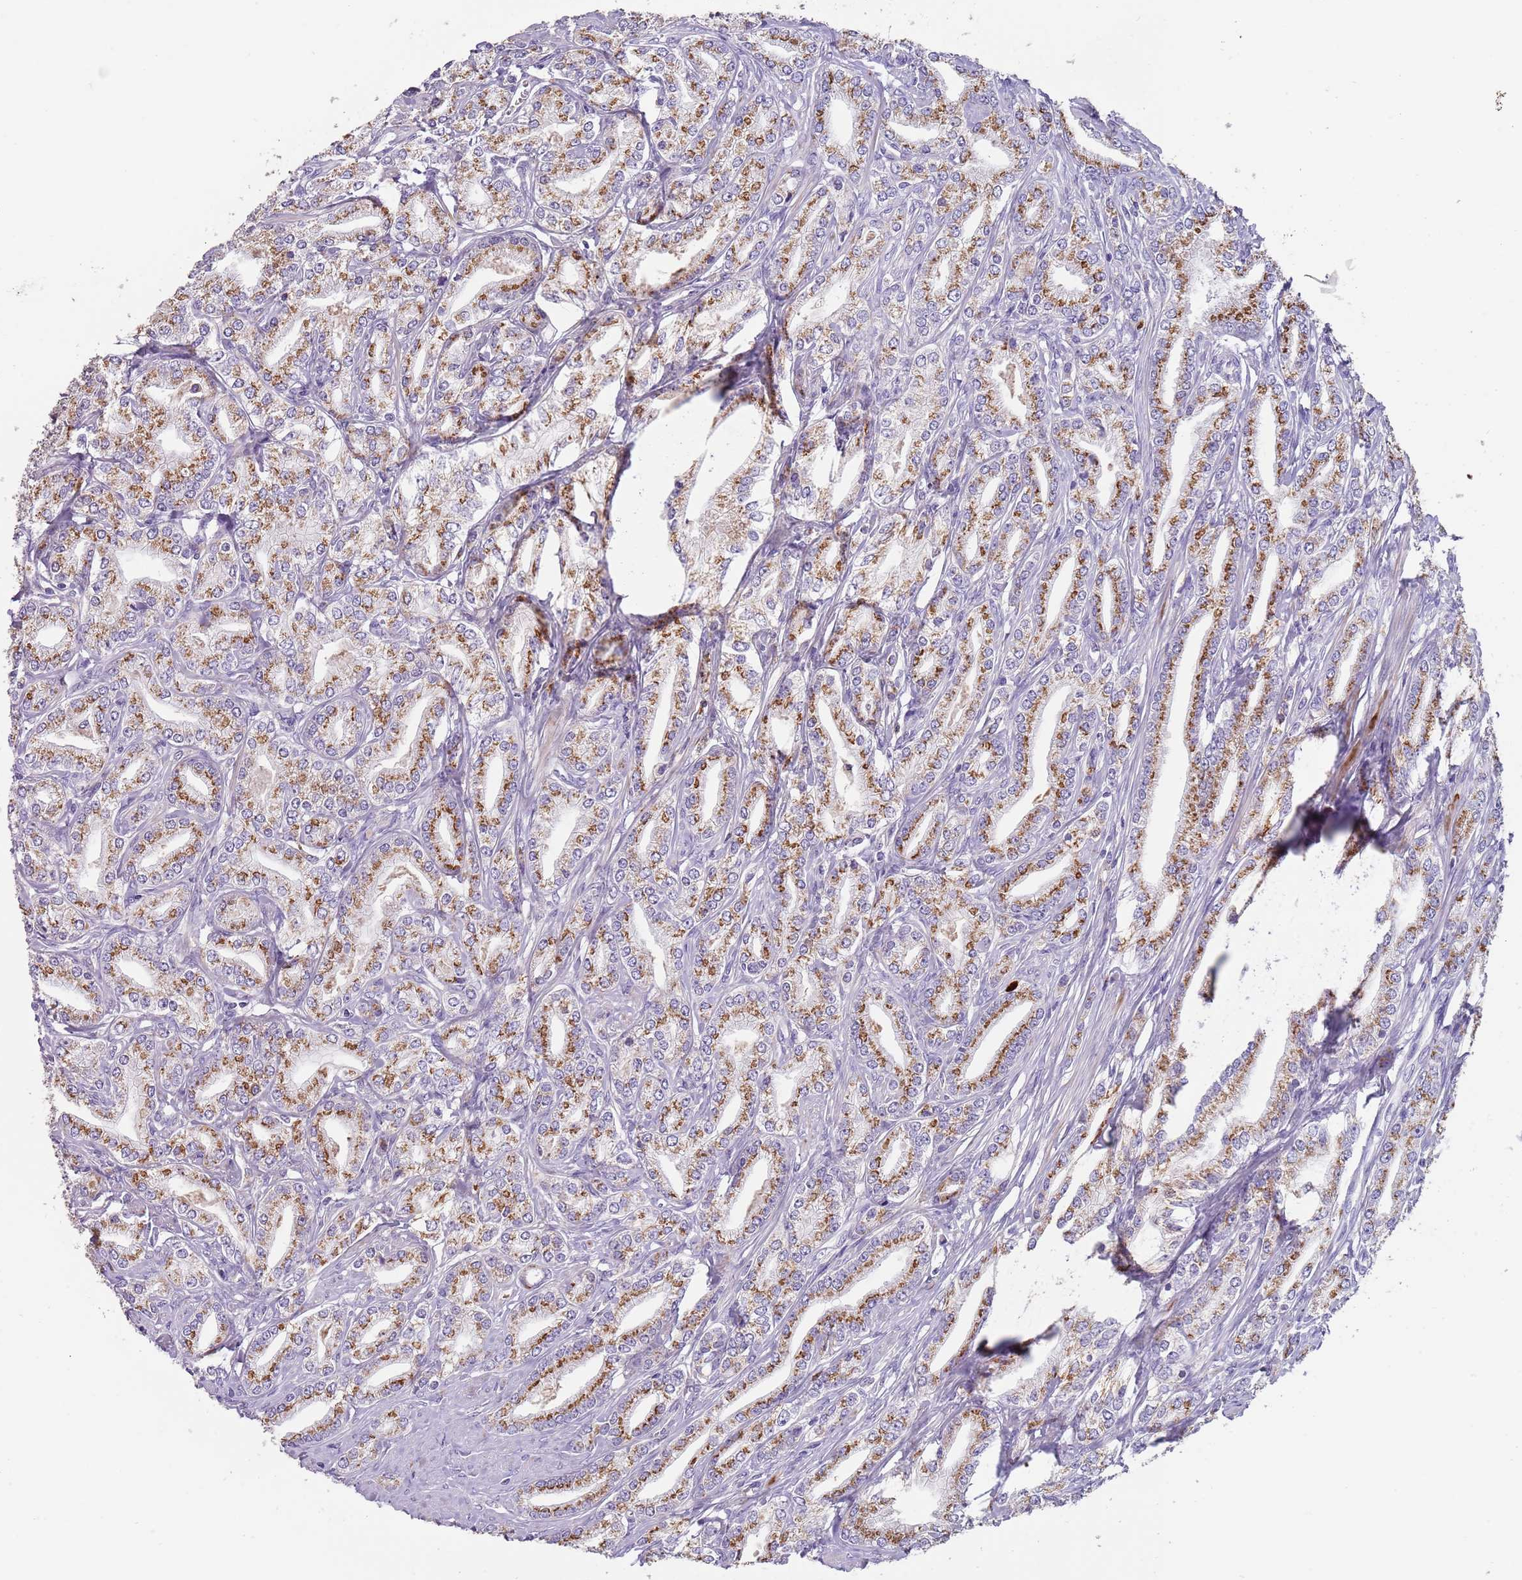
{"staining": {"intensity": "moderate", "quantity": ">75%", "location": "cytoplasmic/membranous"}, "tissue": "prostate cancer", "cell_type": "Tumor cells", "image_type": "cancer", "snomed": [{"axis": "morphology", "description": "Adenocarcinoma, High grade"}, {"axis": "topography", "description": "Prostate"}], "caption": "Immunohistochemistry photomicrograph of neoplastic tissue: prostate high-grade adenocarcinoma stained using immunohistochemistry exhibits medium levels of moderate protein expression localized specifically in the cytoplasmic/membranous of tumor cells, appearing as a cytoplasmic/membranous brown color.", "gene": "TMEM251", "patient": {"sex": "male", "age": 66}}